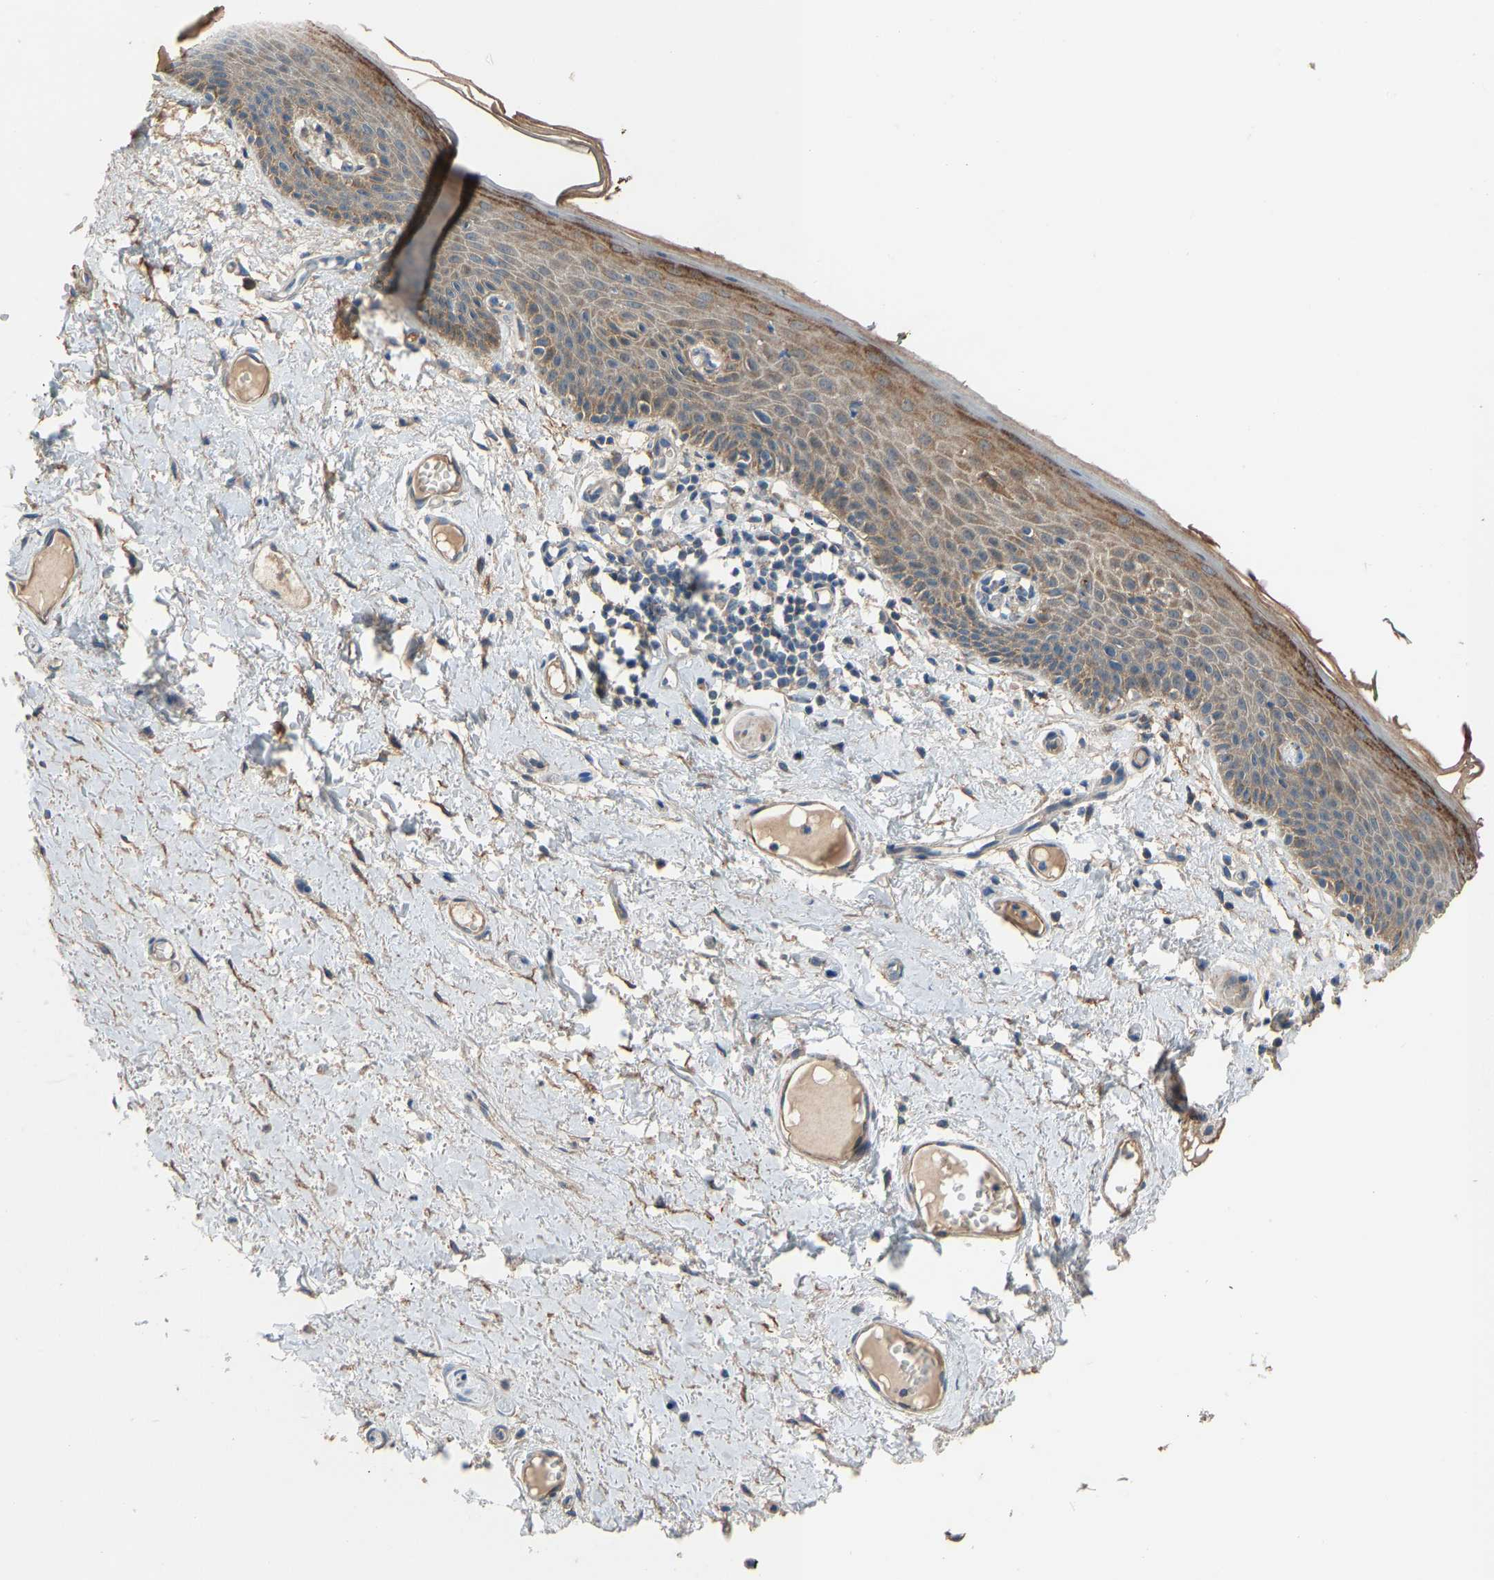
{"staining": {"intensity": "moderate", "quantity": ">75%", "location": "cytoplasmic/membranous"}, "tissue": "skin", "cell_type": "Epidermal cells", "image_type": "normal", "snomed": [{"axis": "morphology", "description": "Normal tissue, NOS"}, {"axis": "topography", "description": "Vulva"}], "caption": "A brown stain highlights moderate cytoplasmic/membranous staining of a protein in epidermal cells of normal human skin. (IHC, brightfield microscopy, high magnification).", "gene": "TGFBR3", "patient": {"sex": "female", "age": 54}}